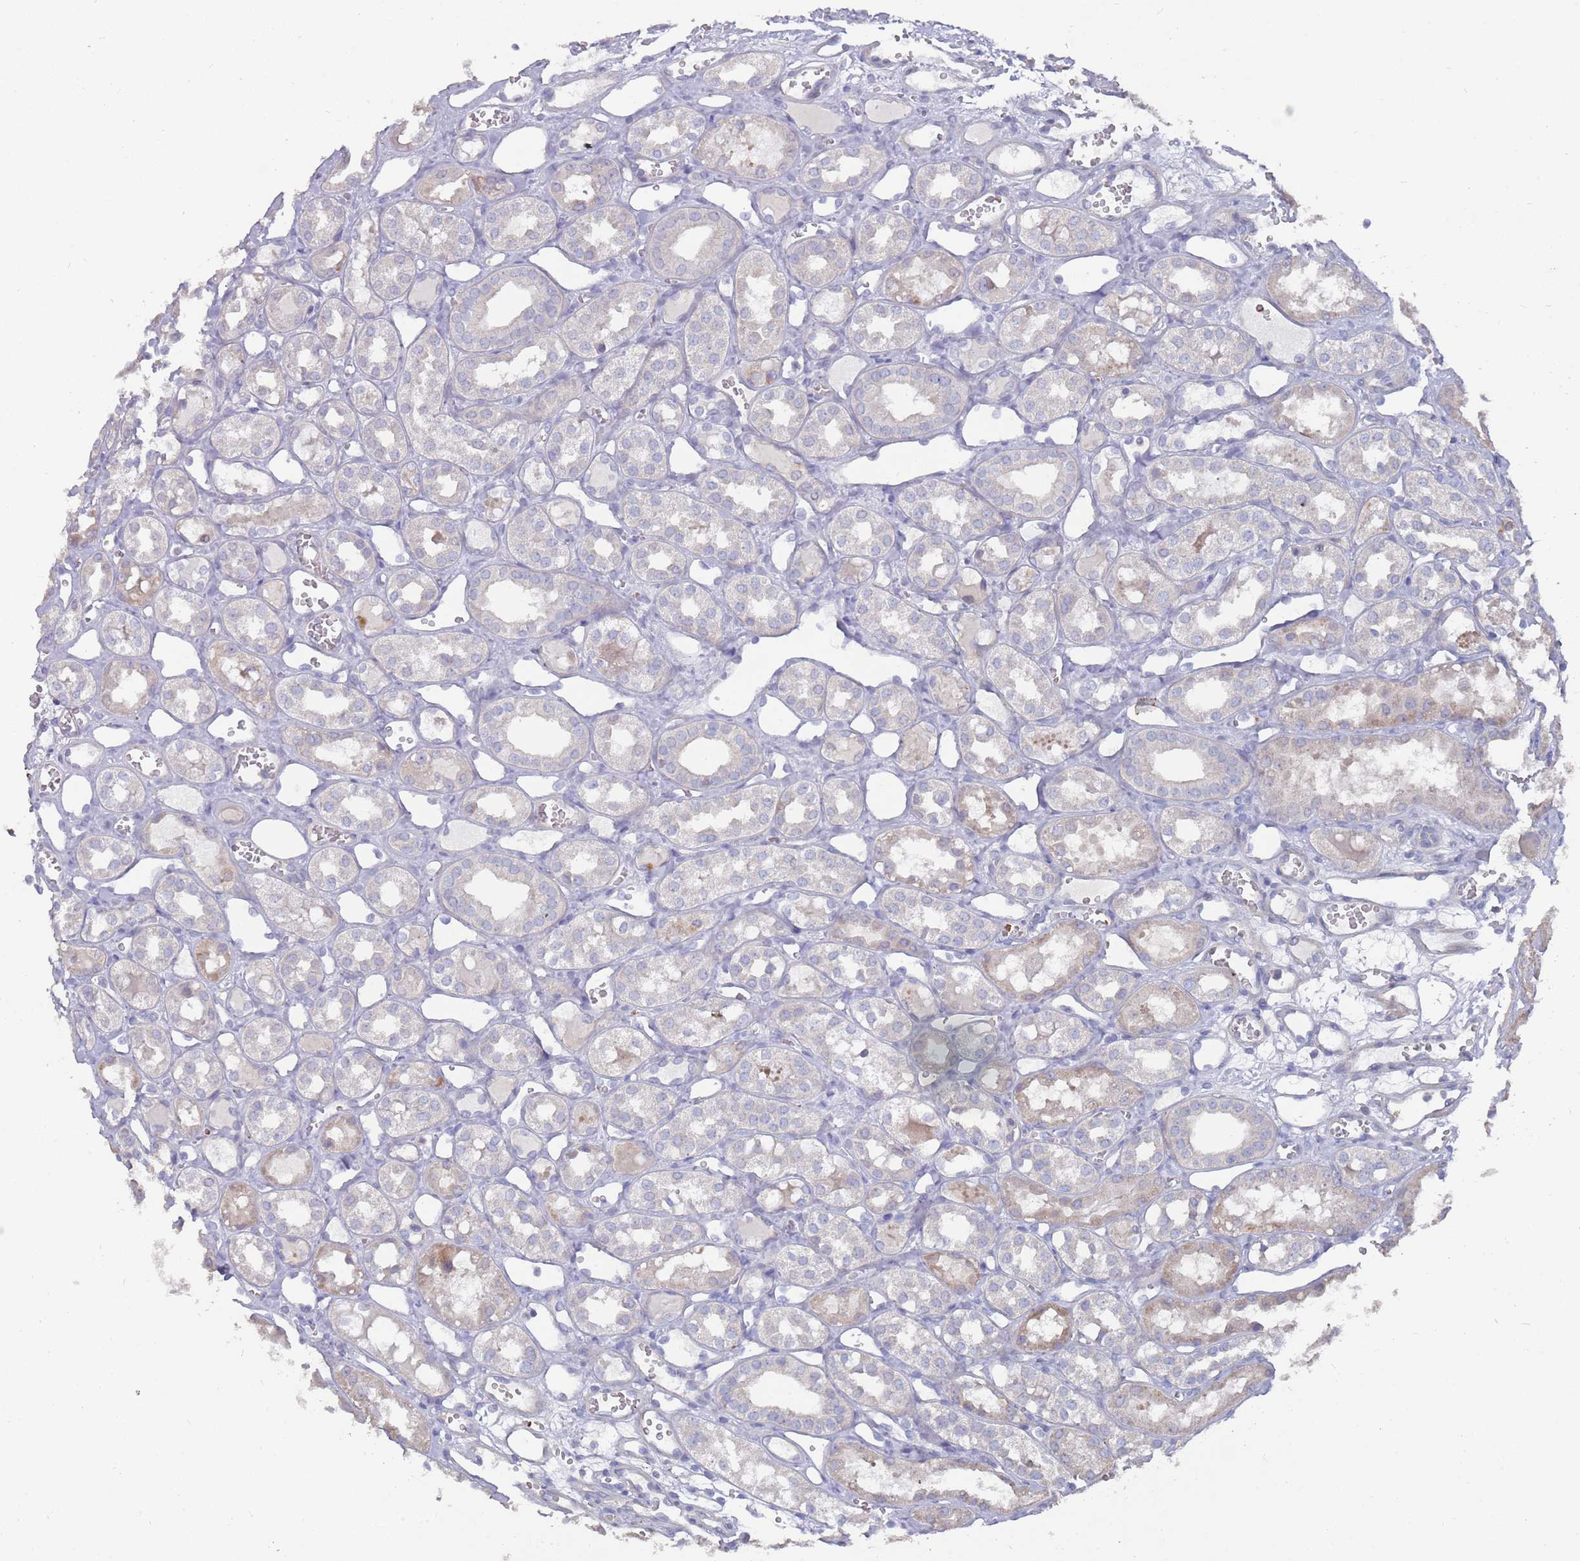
{"staining": {"intensity": "negative", "quantity": "none", "location": "none"}, "tissue": "kidney", "cell_type": "Cells in glomeruli", "image_type": "normal", "snomed": [{"axis": "morphology", "description": "Normal tissue, NOS"}, {"axis": "topography", "description": "Kidney"}], "caption": "This histopathology image is of unremarkable kidney stained with immunohistochemistry to label a protein in brown with the nuclei are counter-stained blue. There is no positivity in cells in glomeruli. (DAB immunohistochemistry (IHC) visualized using brightfield microscopy, high magnification).", "gene": "LACC1", "patient": {"sex": "male", "age": 16}}